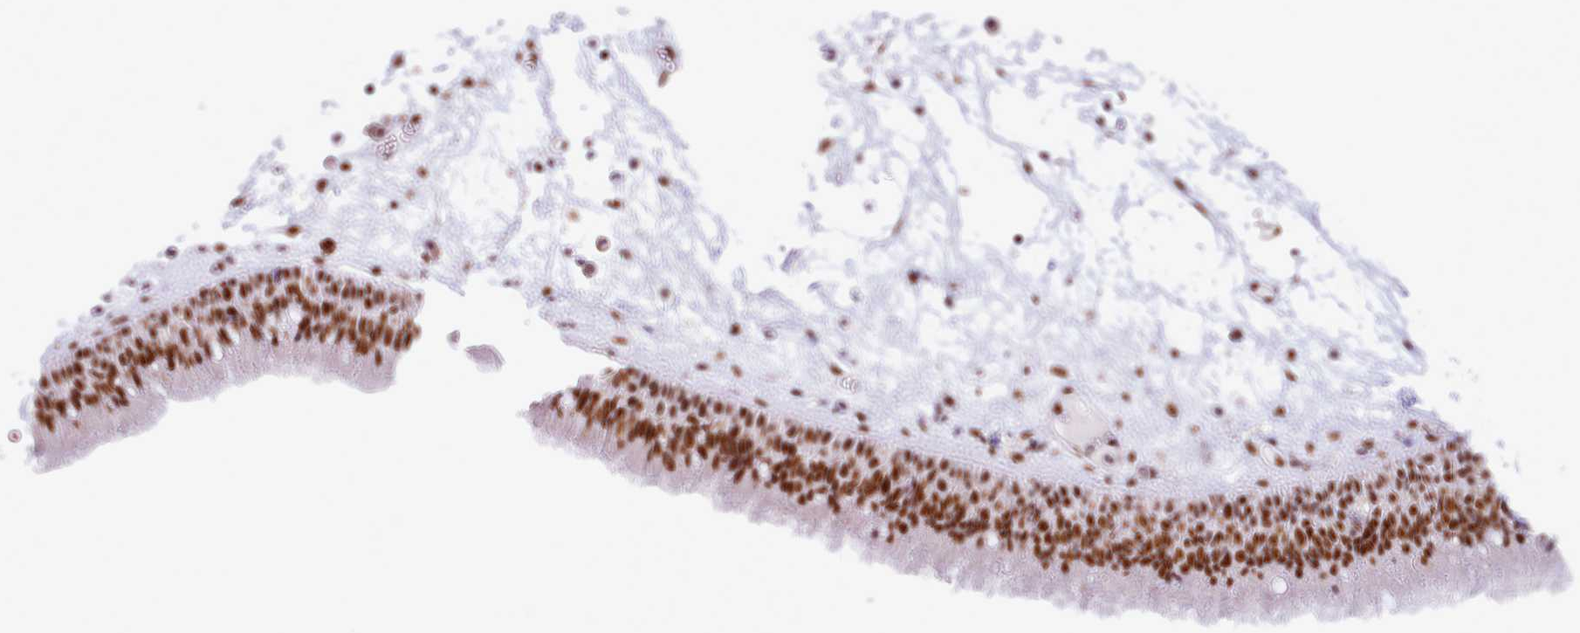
{"staining": {"intensity": "strong", "quantity": ">75%", "location": "nuclear"}, "tissue": "nasopharynx", "cell_type": "Respiratory epithelial cells", "image_type": "normal", "snomed": [{"axis": "morphology", "description": "Normal tissue, NOS"}, {"axis": "morphology", "description": "Inflammation, NOS"}, {"axis": "morphology", "description": "Malignant melanoma, Metastatic site"}, {"axis": "topography", "description": "Nasopharynx"}], "caption": "Respiratory epithelial cells display high levels of strong nuclear staining in approximately >75% of cells in normal nasopharynx. (DAB = brown stain, brightfield microscopy at high magnification).", "gene": "TAF15", "patient": {"sex": "male", "age": 70}}